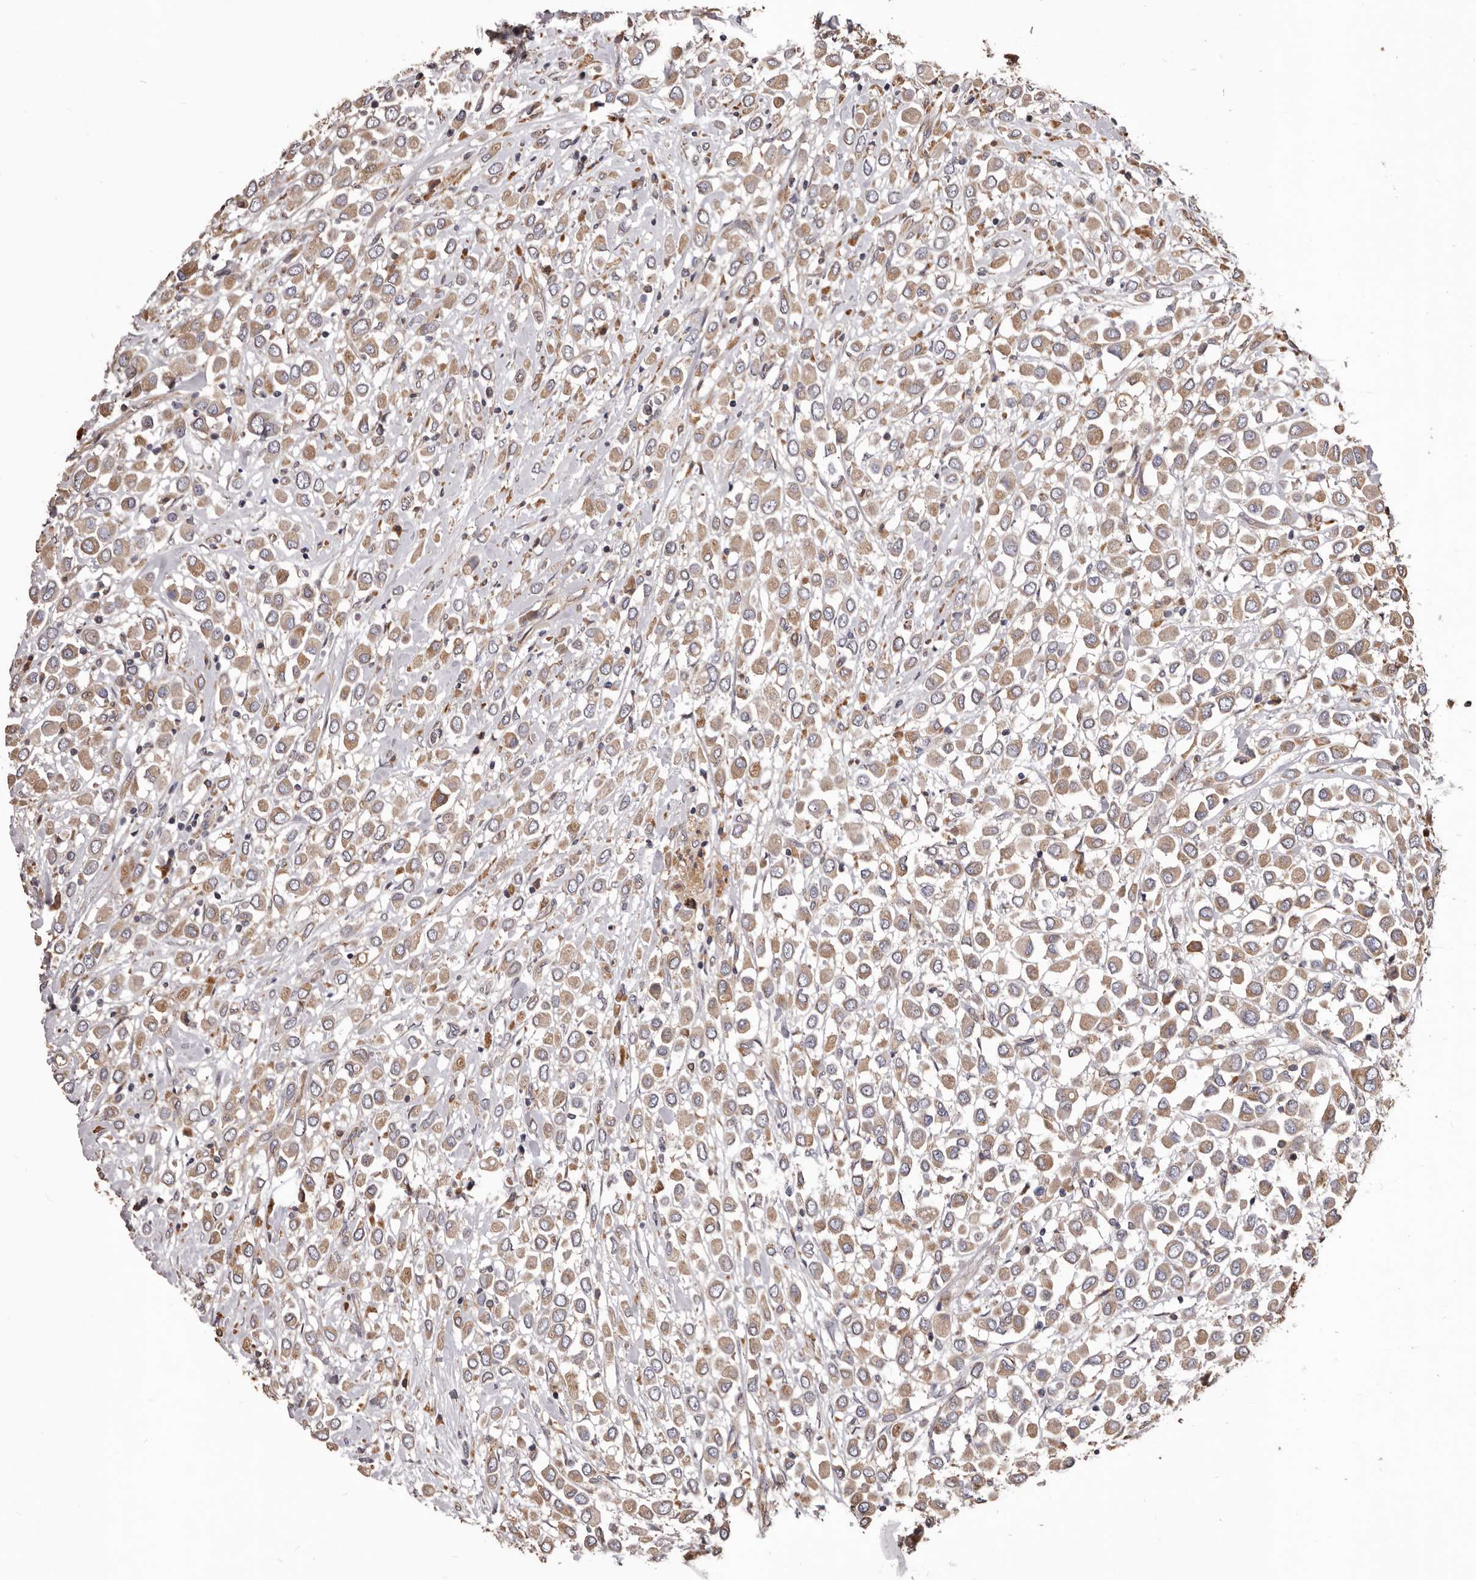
{"staining": {"intensity": "weak", "quantity": ">75%", "location": "cytoplasmic/membranous"}, "tissue": "breast cancer", "cell_type": "Tumor cells", "image_type": "cancer", "snomed": [{"axis": "morphology", "description": "Duct carcinoma"}, {"axis": "topography", "description": "Breast"}], "caption": "A micrograph showing weak cytoplasmic/membranous staining in approximately >75% of tumor cells in breast cancer (infiltrating ductal carcinoma), as visualized by brown immunohistochemical staining.", "gene": "CEP104", "patient": {"sex": "female", "age": 61}}